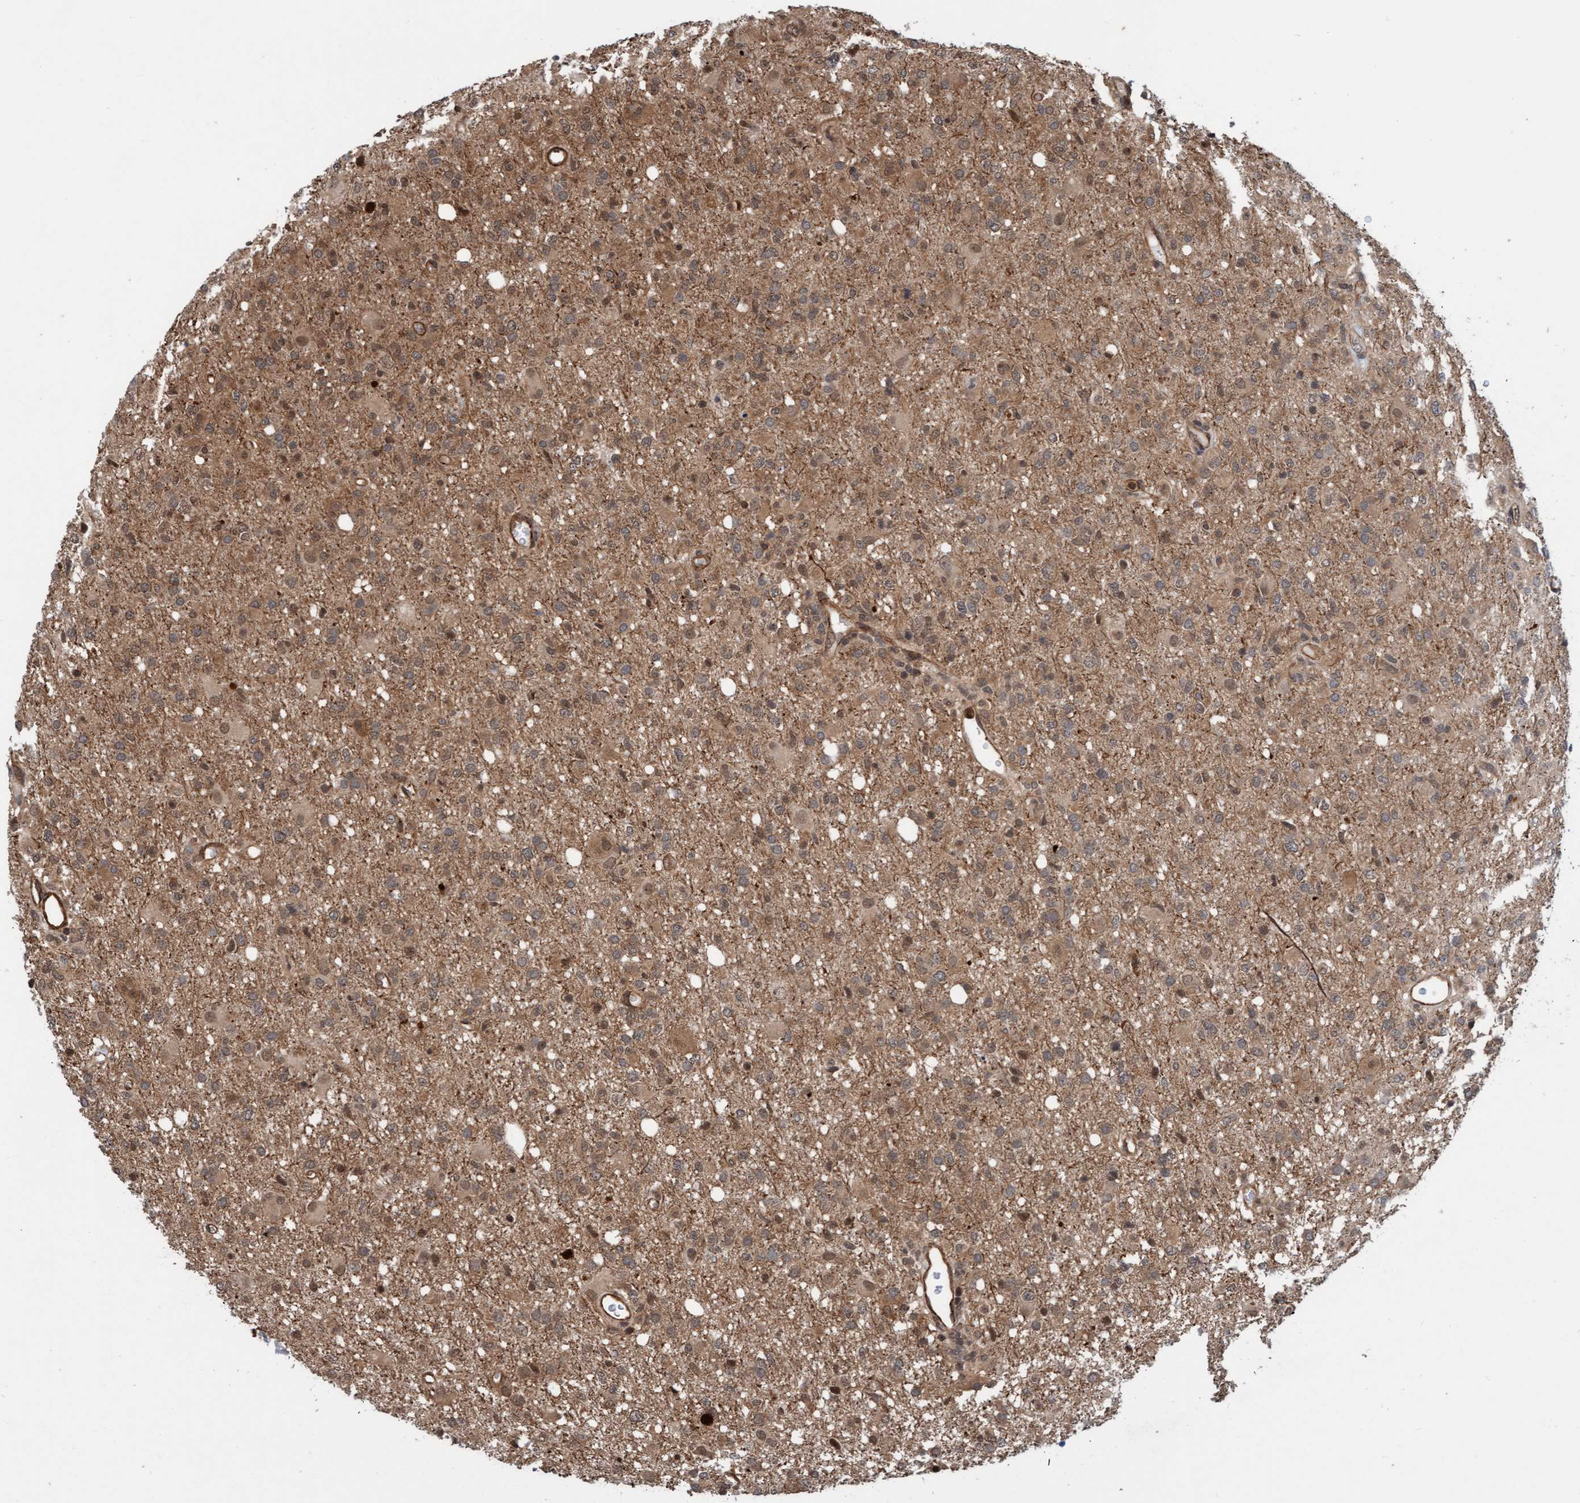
{"staining": {"intensity": "weak", "quantity": ">75%", "location": "cytoplasmic/membranous,nuclear"}, "tissue": "glioma", "cell_type": "Tumor cells", "image_type": "cancer", "snomed": [{"axis": "morphology", "description": "Glioma, malignant, High grade"}, {"axis": "topography", "description": "Brain"}], "caption": "The histopathology image reveals immunohistochemical staining of high-grade glioma (malignant). There is weak cytoplasmic/membranous and nuclear expression is identified in approximately >75% of tumor cells.", "gene": "STXBP4", "patient": {"sex": "female", "age": 57}}